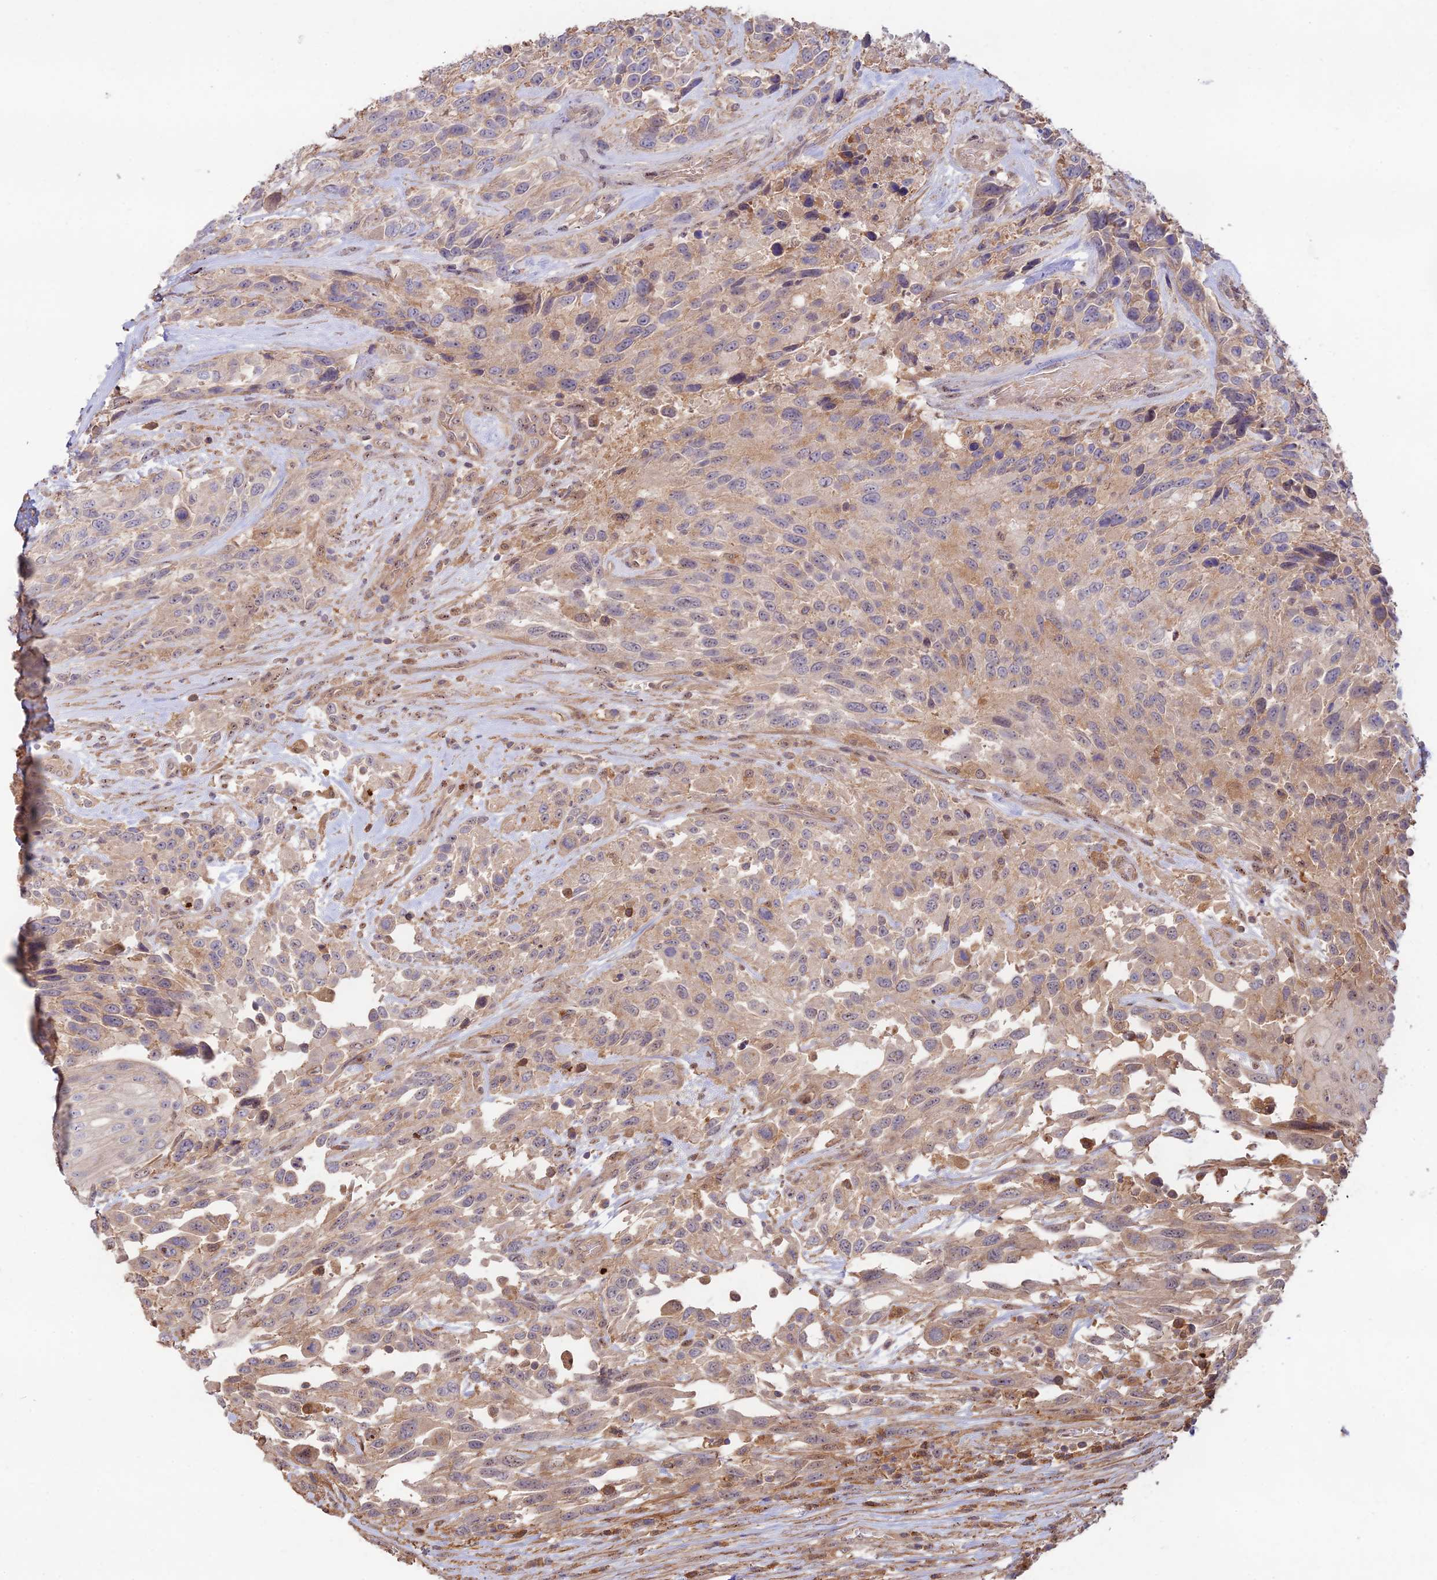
{"staining": {"intensity": "weak", "quantity": ">75%", "location": "cytoplasmic/membranous"}, "tissue": "urothelial cancer", "cell_type": "Tumor cells", "image_type": "cancer", "snomed": [{"axis": "morphology", "description": "Urothelial carcinoma, High grade"}, {"axis": "topography", "description": "Urinary bladder"}], "caption": "Immunohistochemistry image of neoplastic tissue: human high-grade urothelial carcinoma stained using IHC demonstrates low levels of weak protein expression localized specifically in the cytoplasmic/membranous of tumor cells, appearing as a cytoplasmic/membranous brown color.", "gene": "CLCF1", "patient": {"sex": "female", "age": 70}}